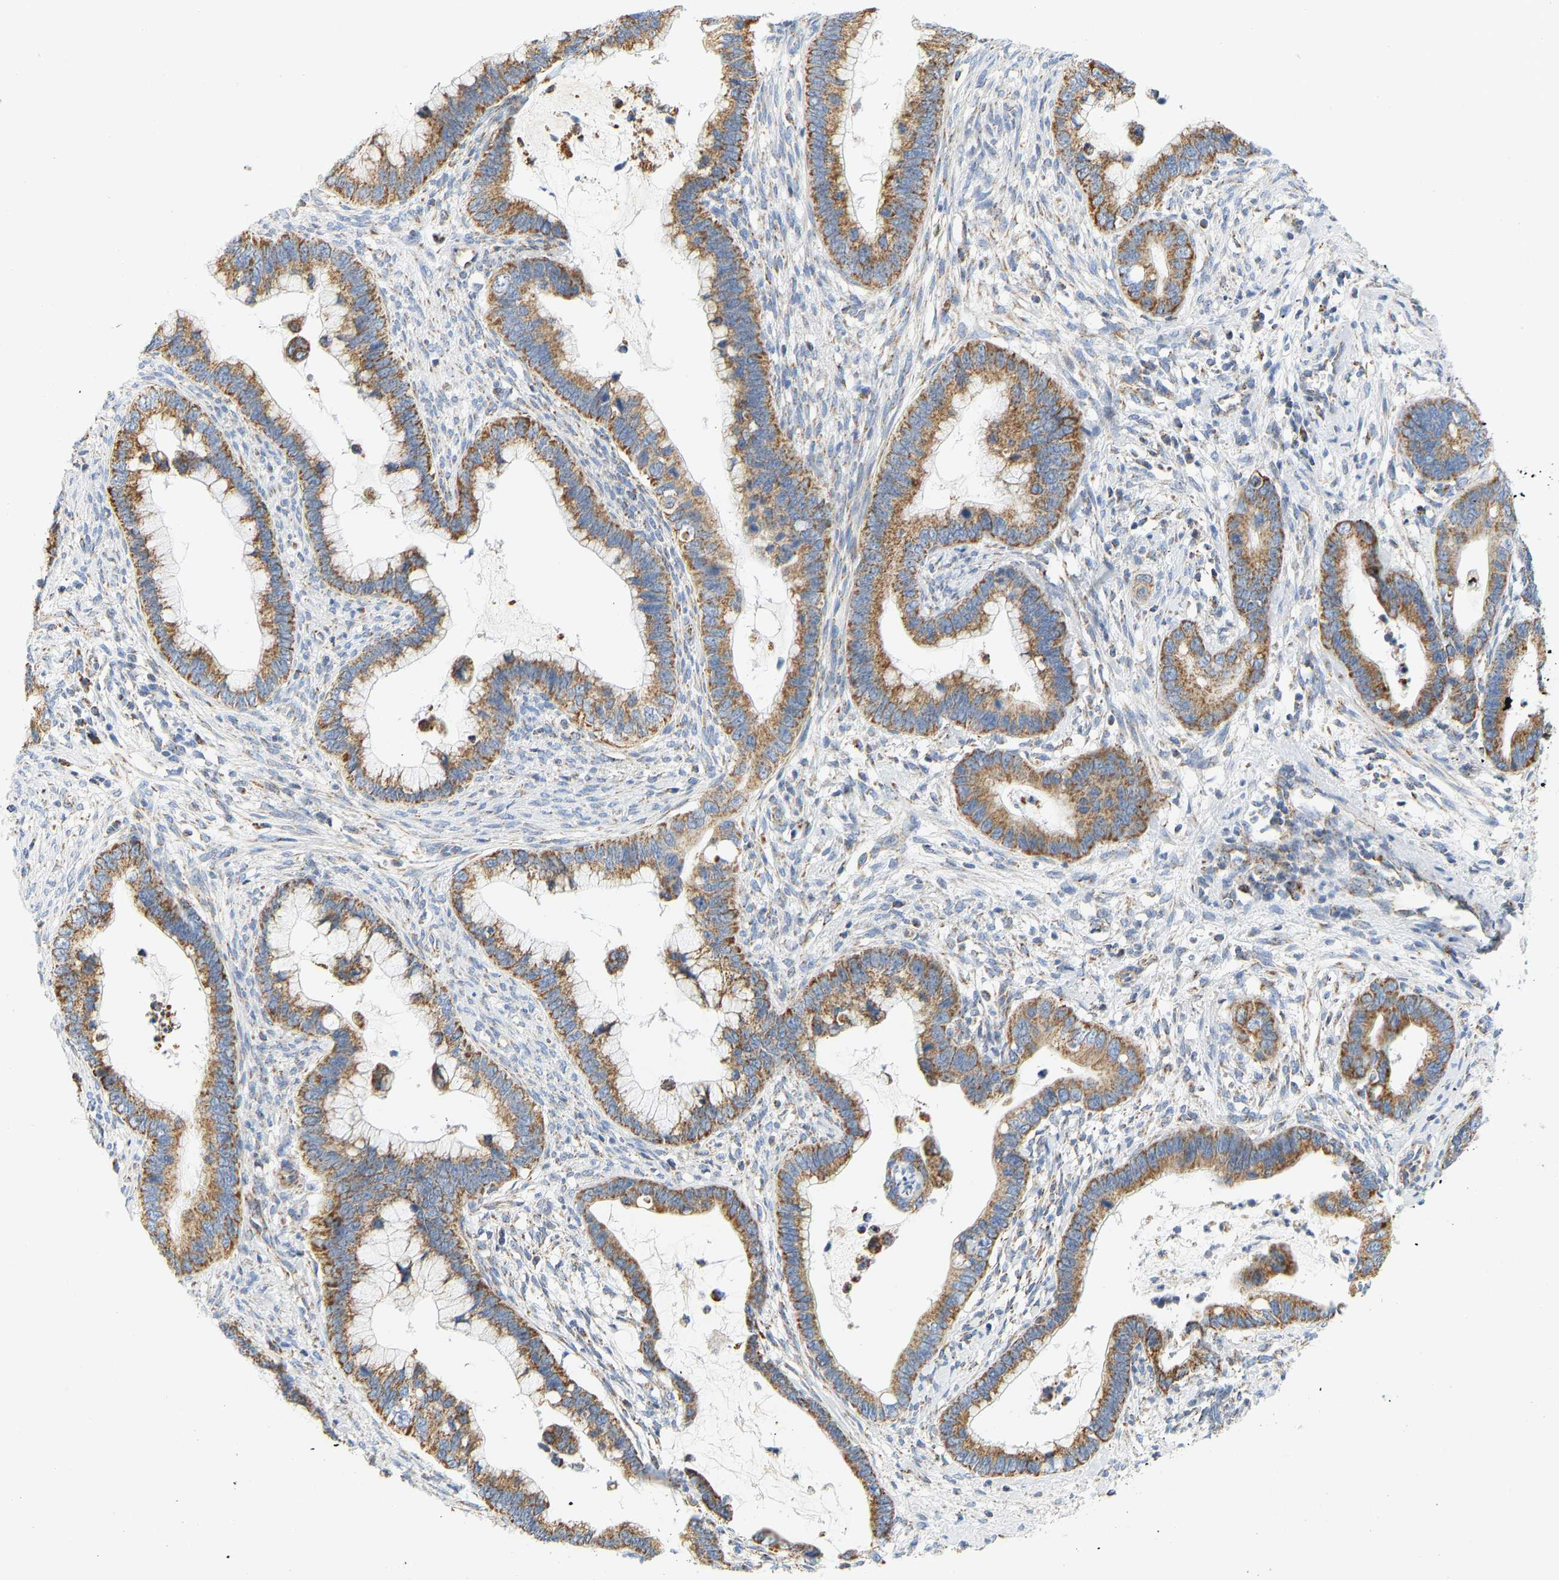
{"staining": {"intensity": "moderate", "quantity": ">75%", "location": "cytoplasmic/membranous"}, "tissue": "cervical cancer", "cell_type": "Tumor cells", "image_type": "cancer", "snomed": [{"axis": "morphology", "description": "Adenocarcinoma, NOS"}, {"axis": "topography", "description": "Cervix"}], "caption": "Protein expression analysis of cervical cancer (adenocarcinoma) exhibits moderate cytoplasmic/membranous positivity in approximately >75% of tumor cells. Immunohistochemistry stains the protein in brown and the nuclei are stained blue.", "gene": "GRPEL2", "patient": {"sex": "female", "age": 44}}